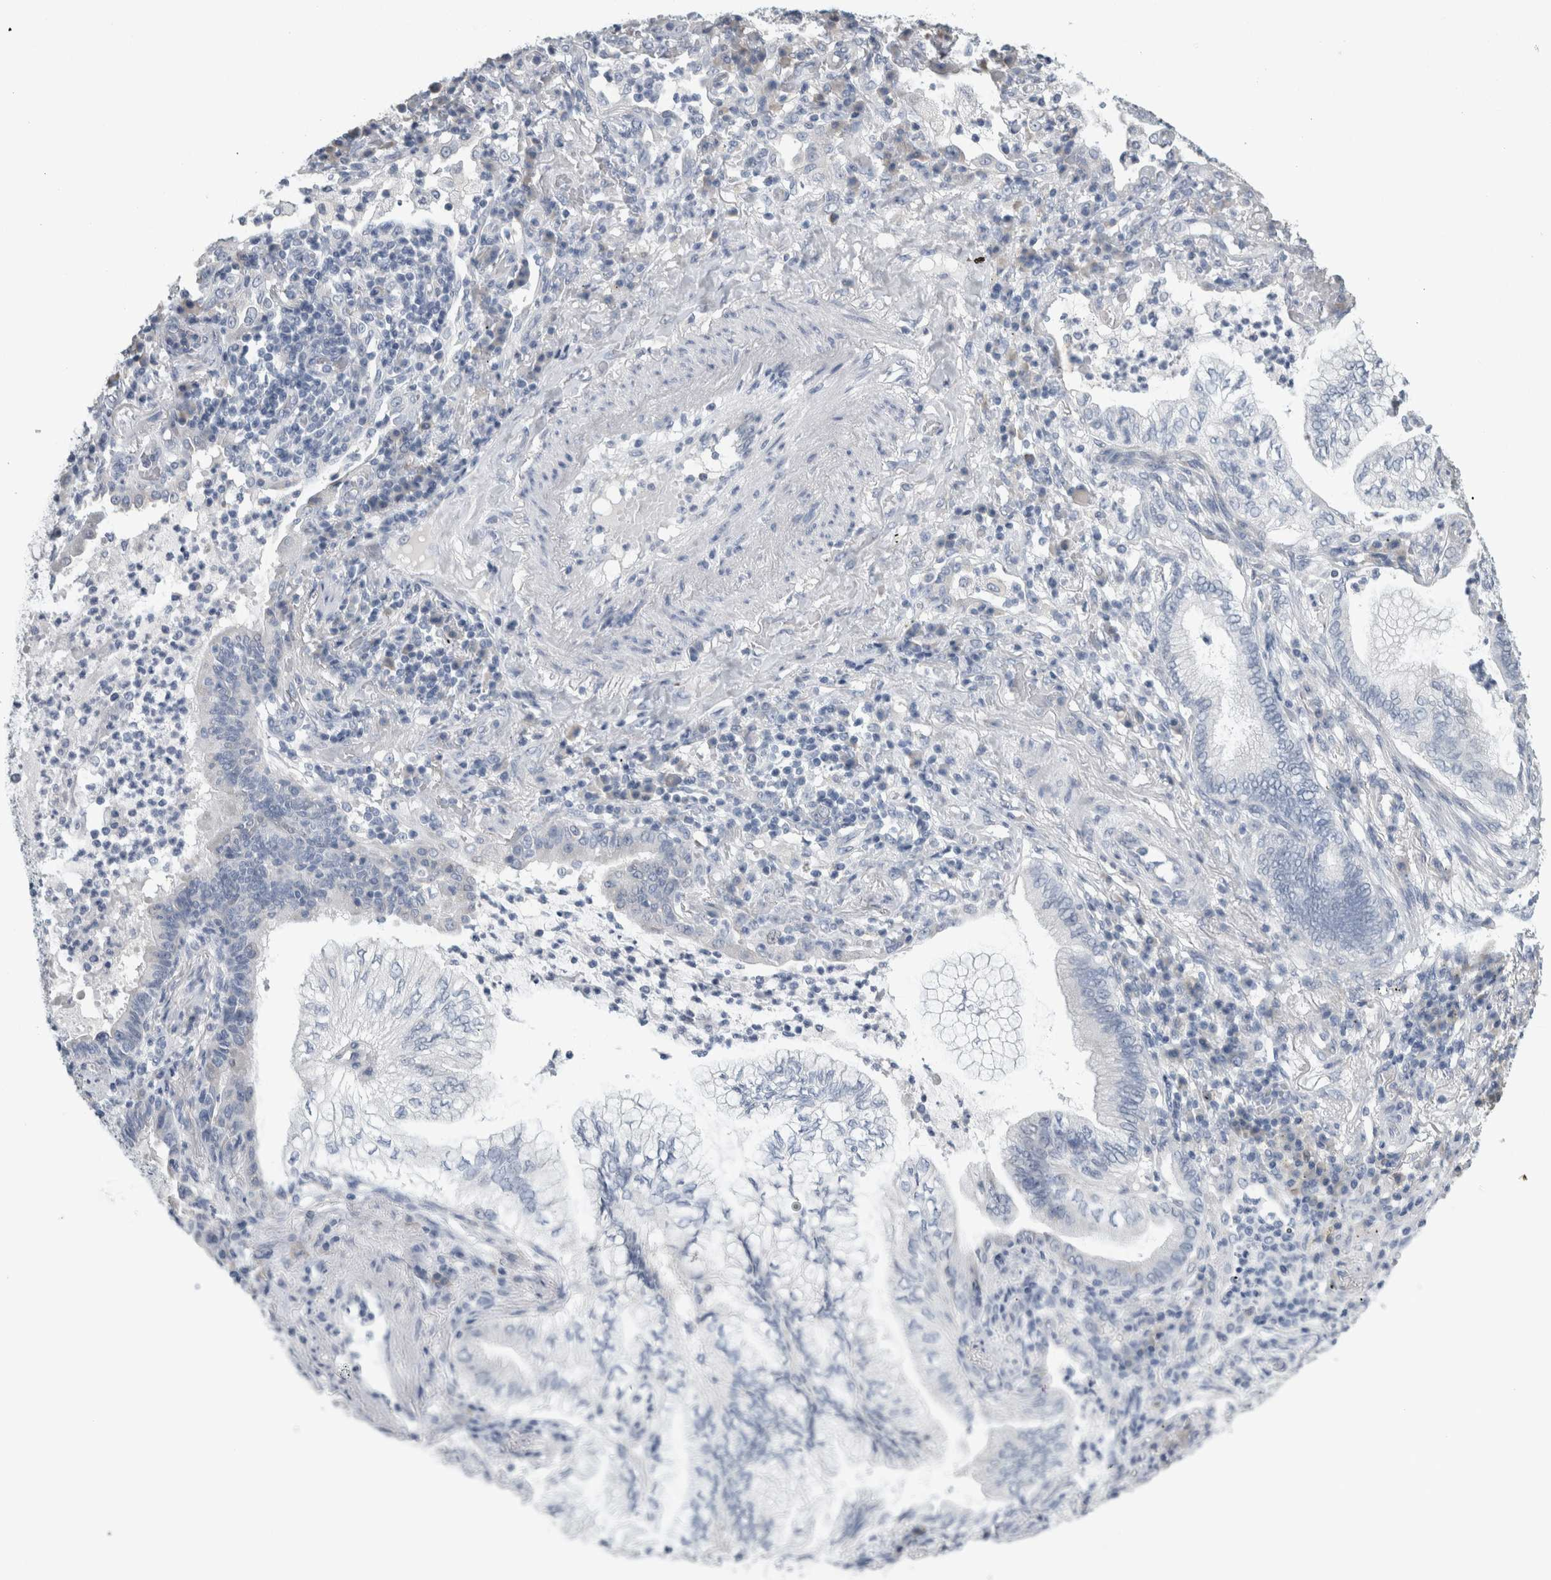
{"staining": {"intensity": "negative", "quantity": "none", "location": "none"}, "tissue": "lung cancer", "cell_type": "Tumor cells", "image_type": "cancer", "snomed": [{"axis": "morphology", "description": "Normal tissue, NOS"}, {"axis": "morphology", "description": "Adenocarcinoma, NOS"}, {"axis": "topography", "description": "Bronchus"}, {"axis": "topography", "description": "Lung"}], "caption": "Tumor cells show no significant protein staining in lung cancer. (Stains: DAB immunohistochemistry (IHC) with hematoxylin counter stain, Microscopy: brightfield microscopy at high magnification).", "gene": "NEFM", "patient": {"sex": "female", "age": 70}}